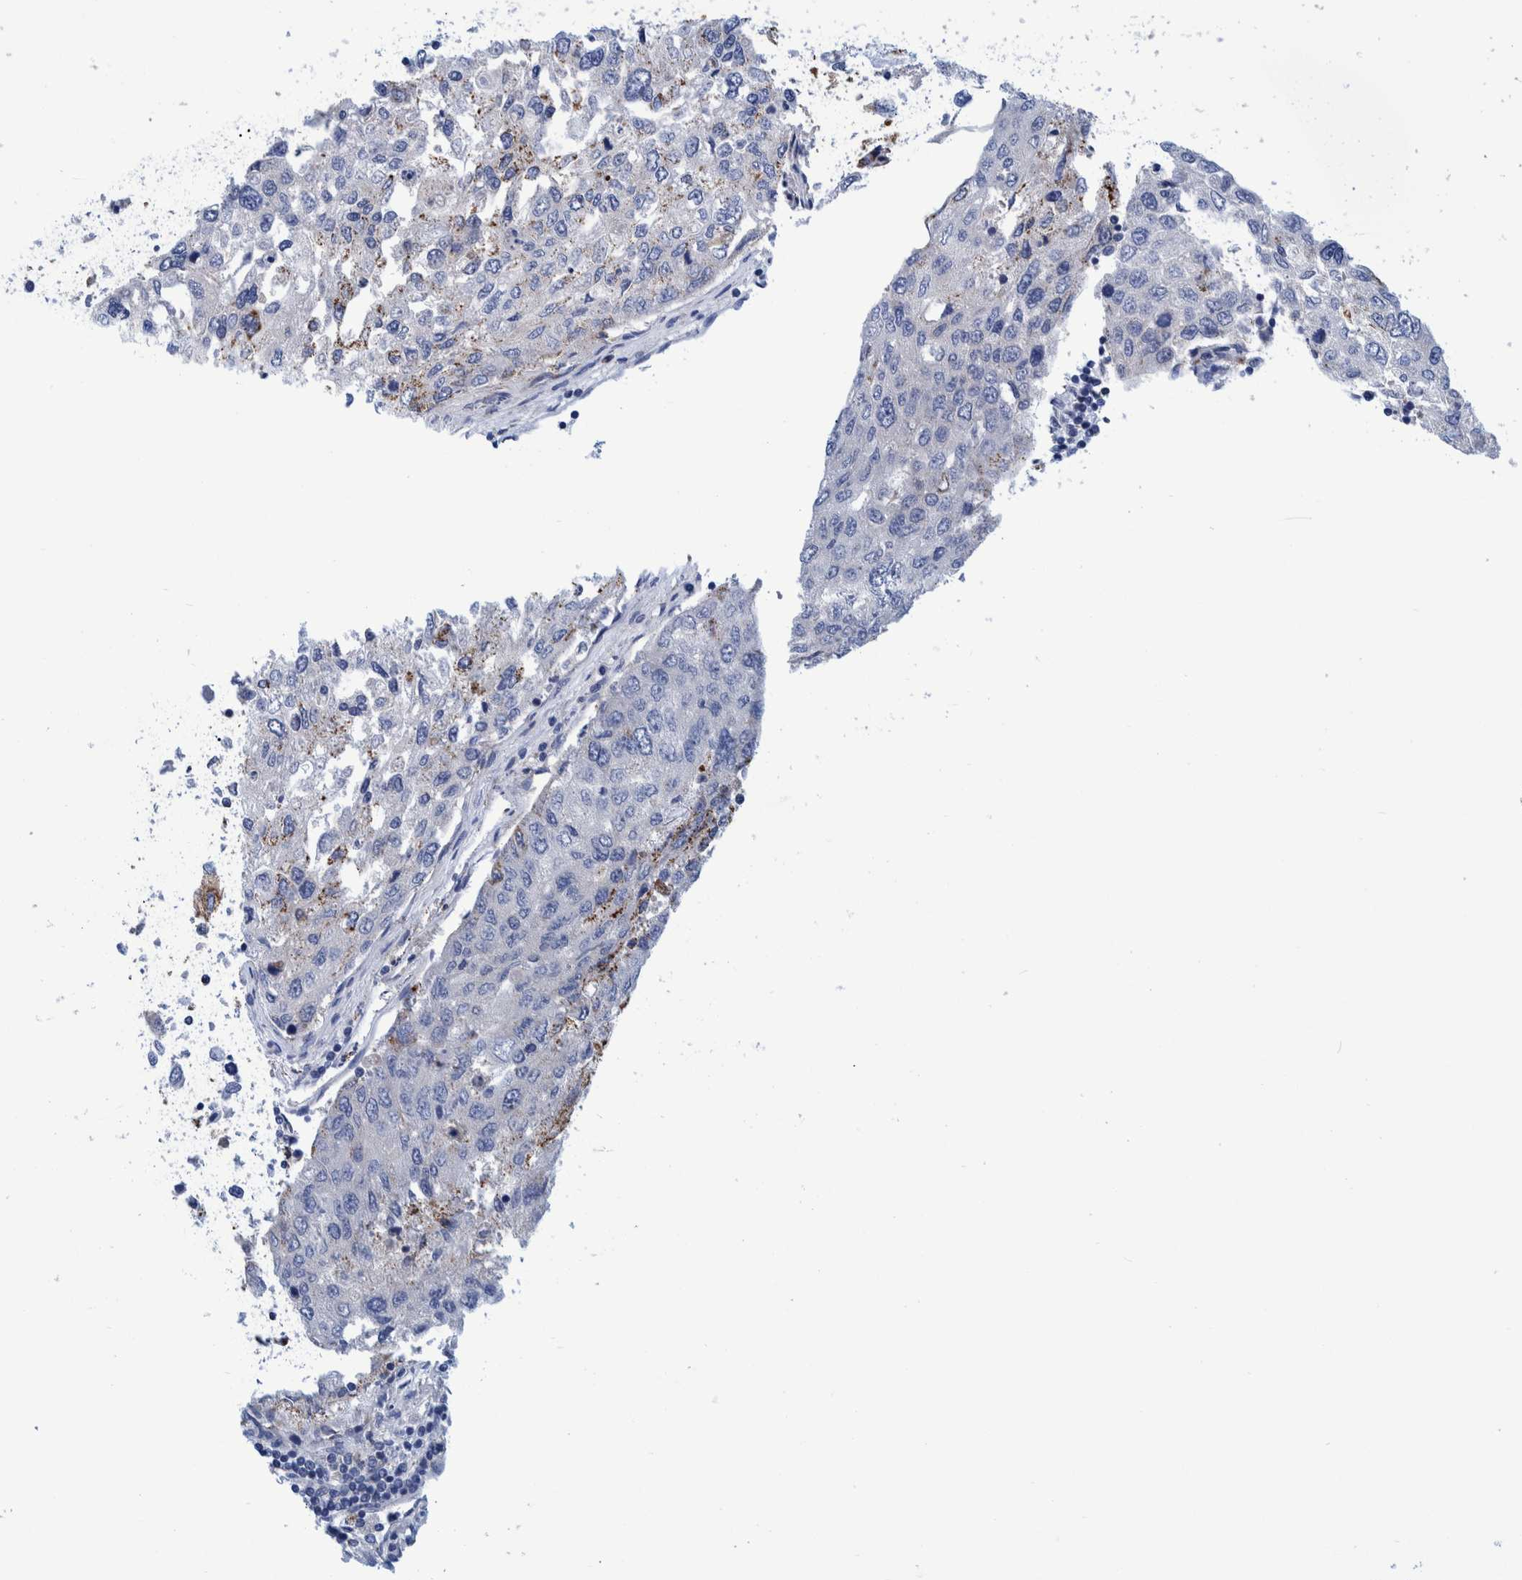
{"staining": {"intensity": "moderate", "quantity": "<25%", "location": "cytoplasmic/membranous"}, "tissue": "urothelial cancer", "cell_type": "Tumor cells", "image_type": "cancer", "snomed": [{"axis": "morphology", "description": "Urothelial carcinoma, High grade"}, {"axis": "topography", "description": "Lymph node"}, {"axis": "topography", "description": "Urinary bladder"}], "caption": "High-grade urothelial carcinoma tissue shows moderate cytoplasmic/membranous expression in about <25% of tumor cells, visualized by immunohistochemistry.", "gene": "BZW2", "patient": {"sex": "male", "age": 51}}